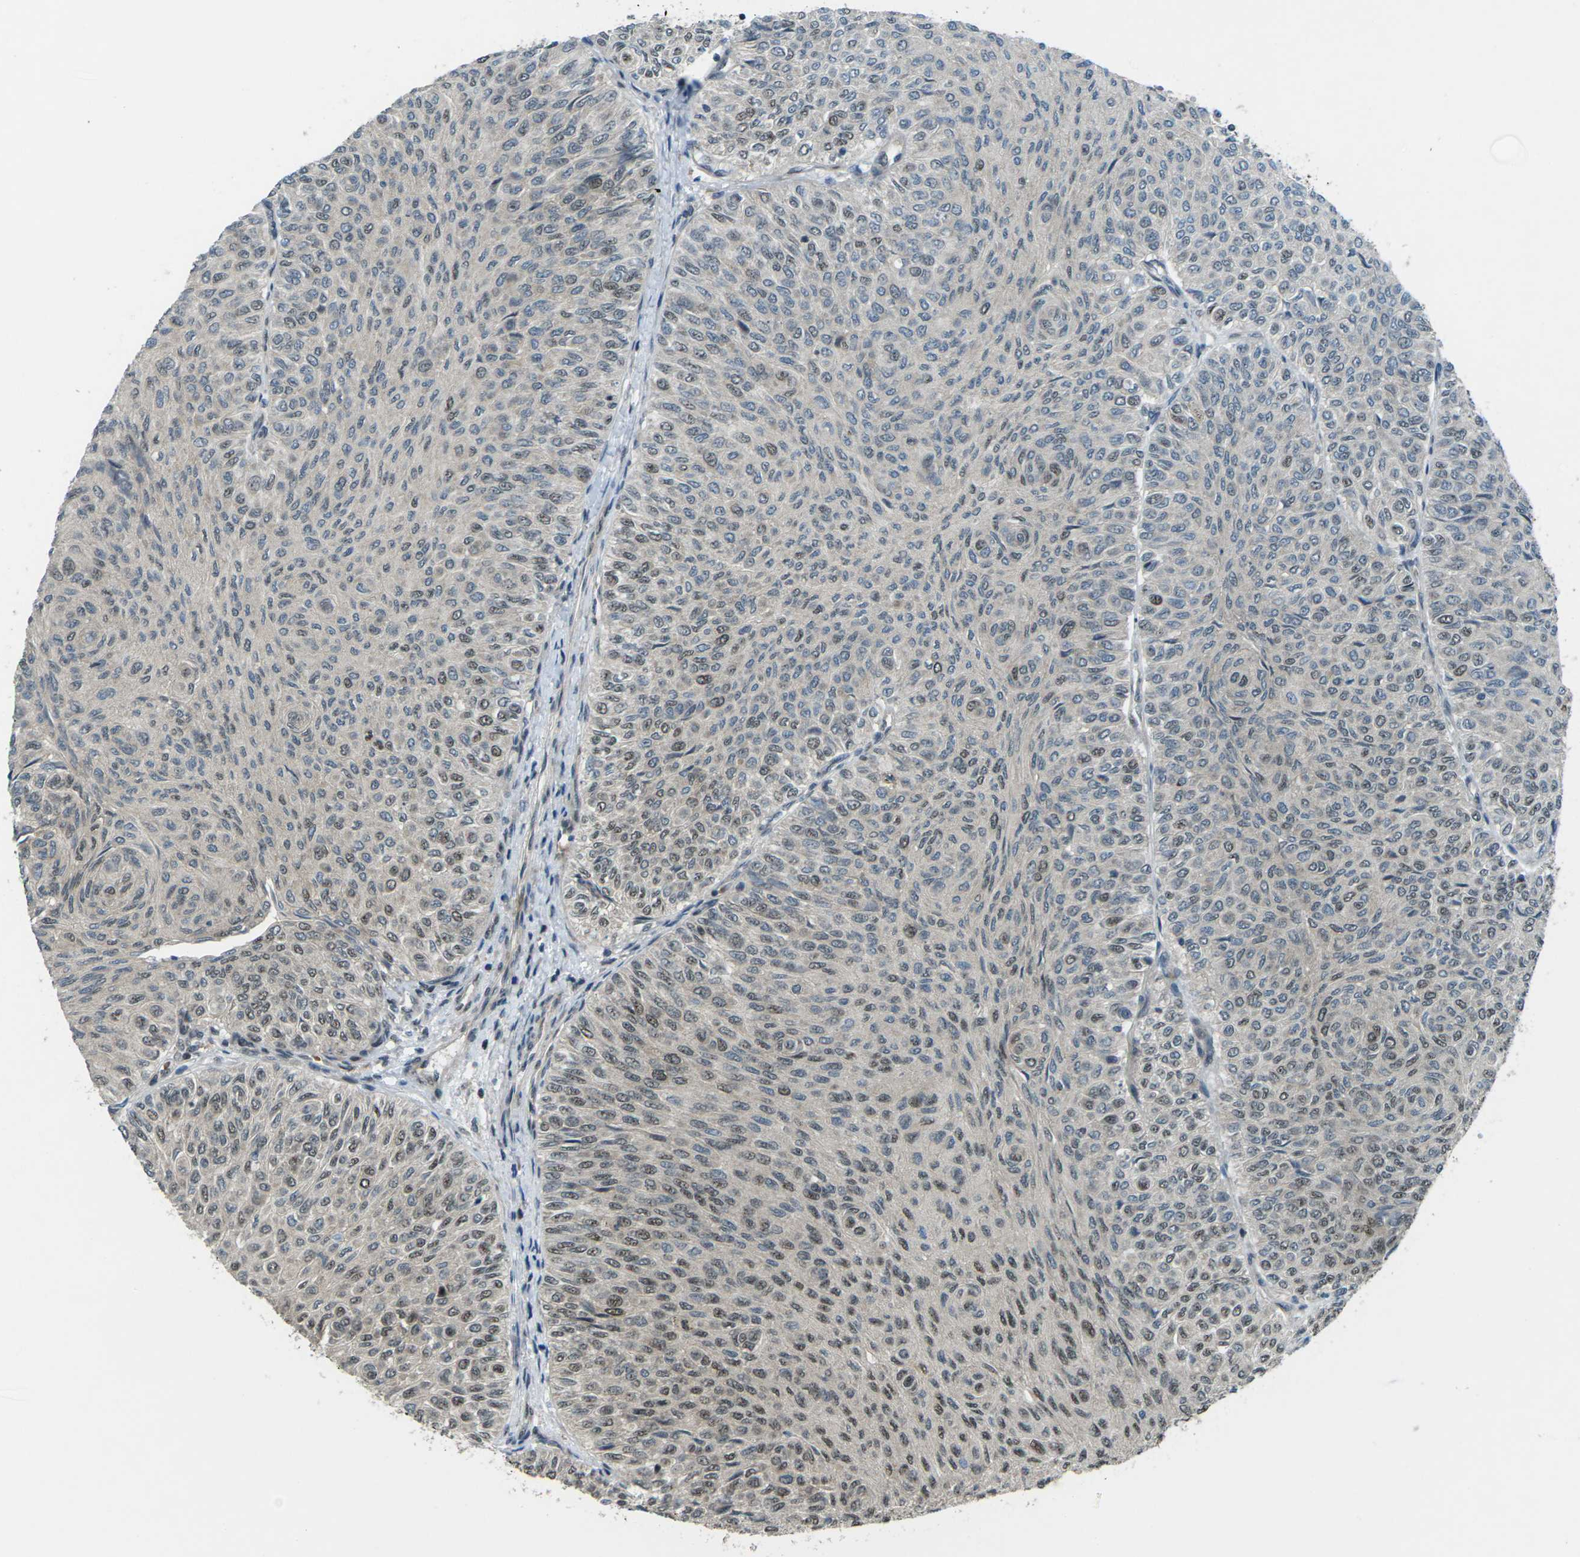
{"staining": {"intensity": "moderate", "quantity": "25%-75%", "location": "nuclear"}, "tissue": "urothelial cancer", "cell_type": "Tumor cells", "image_type": "cancer", "snomed": [{"axis": "morphology", "description": "Urothelial carcinoma, Low grade"}, {"axis": "topography", "description": "Urinary bladder"}], "caption": "Protein staining reveals moderate nuclear staining in about 25%-75% of tumor cells in urothelial cancer.", "gene": "UBE2S", "patient": {"sex": "male", "age": 78}}